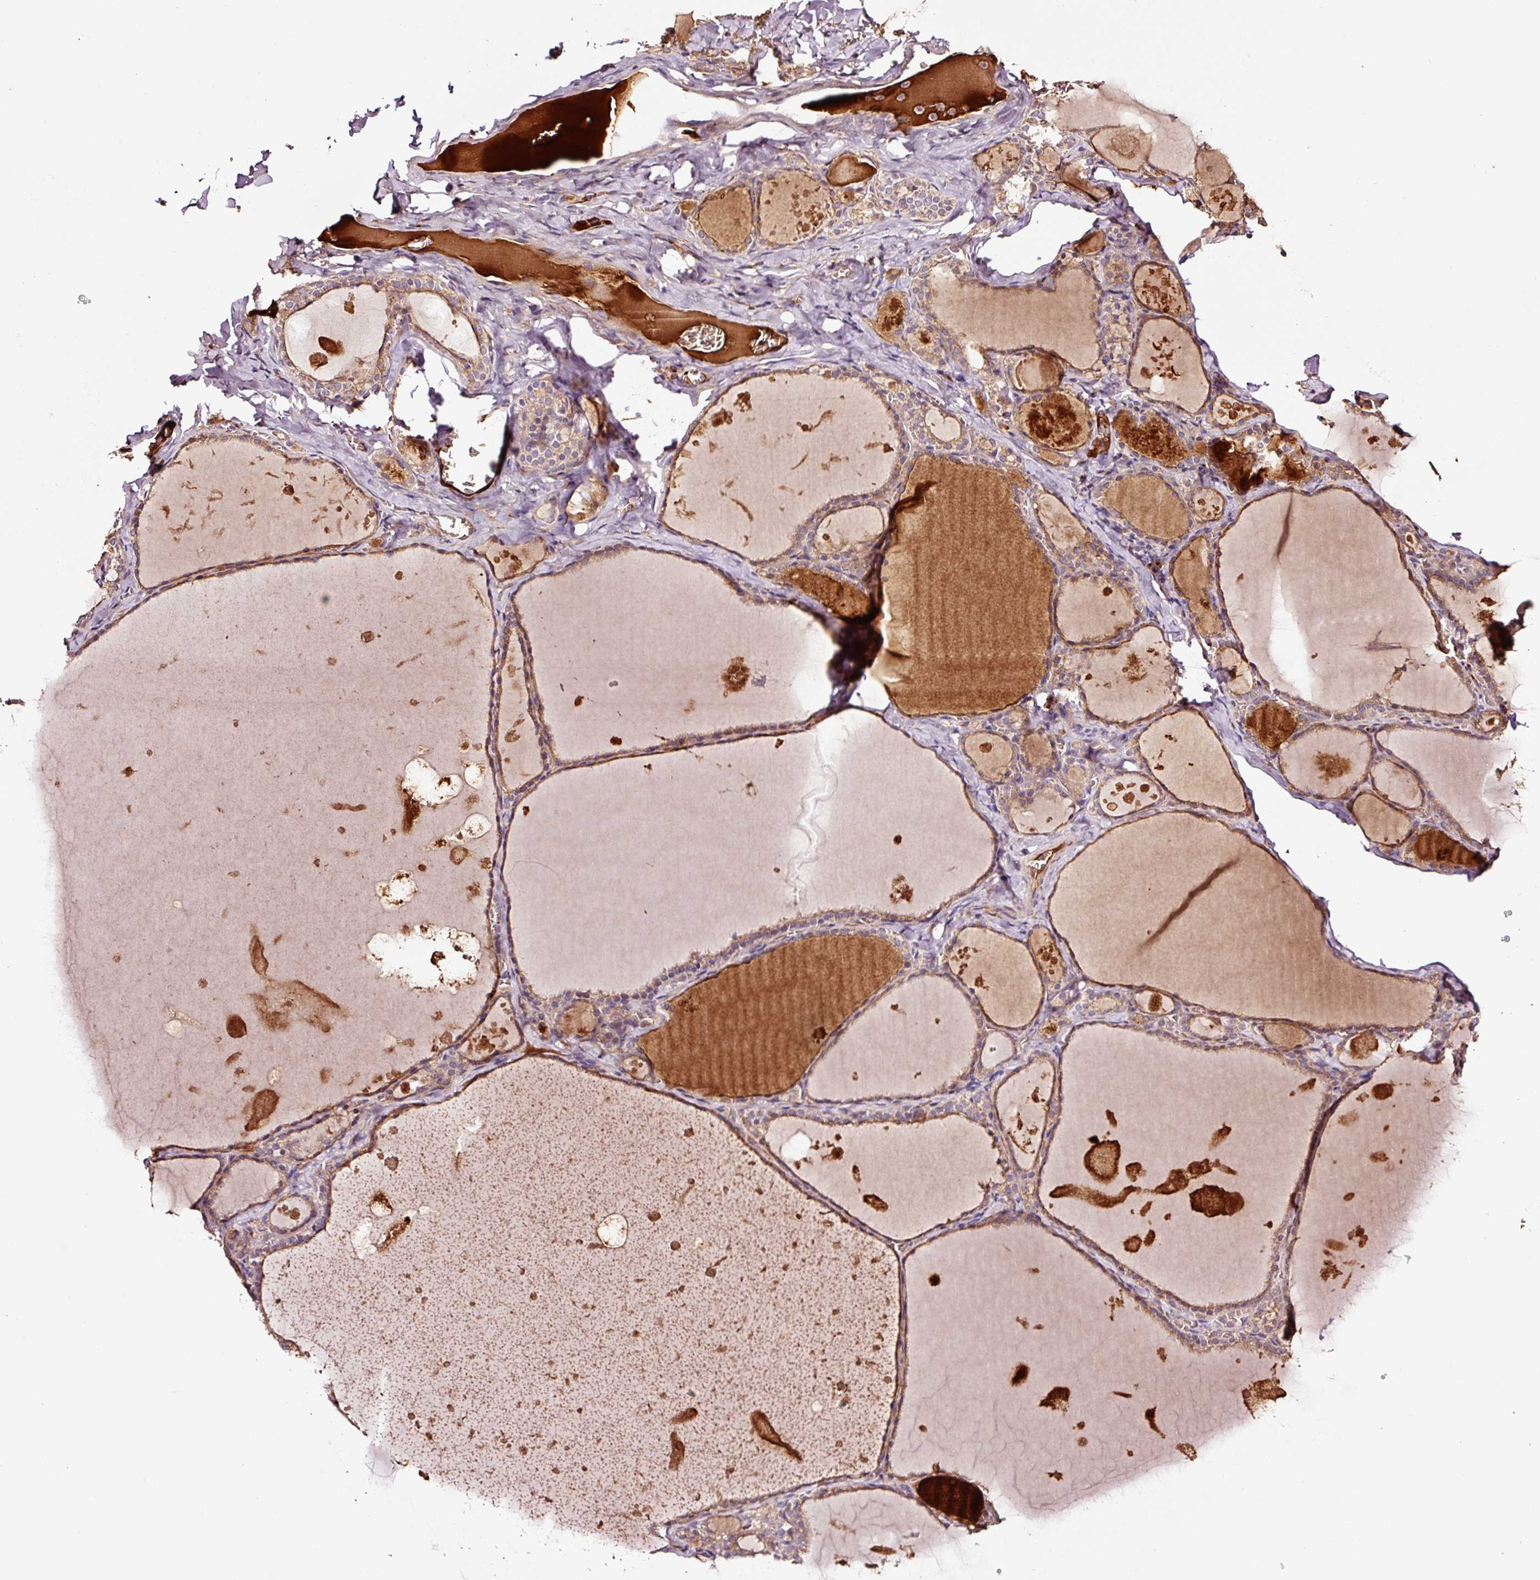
{"staining": {"intensity": "moderate", "quantity": ">75%", "location": "cytoplasmic/membranous"}, "tissue": "thyroid gland", "cell_type": "Glandular cells", "image_type": "normal", "snomed": [{"axis": "morphology", "description": "Normal tissue, NOS"}, {"axis": "topography", "description": "Thyroid gland"}], "caption": "This is a micrograph of immunohistochemistry staining of unremarkable thyroid gland, which shows moderate staining in the cytoplasmic/membranous of glandular cells.", "gene": "PGLYRP2", "patient": {"sex": "male", "age": 56}}